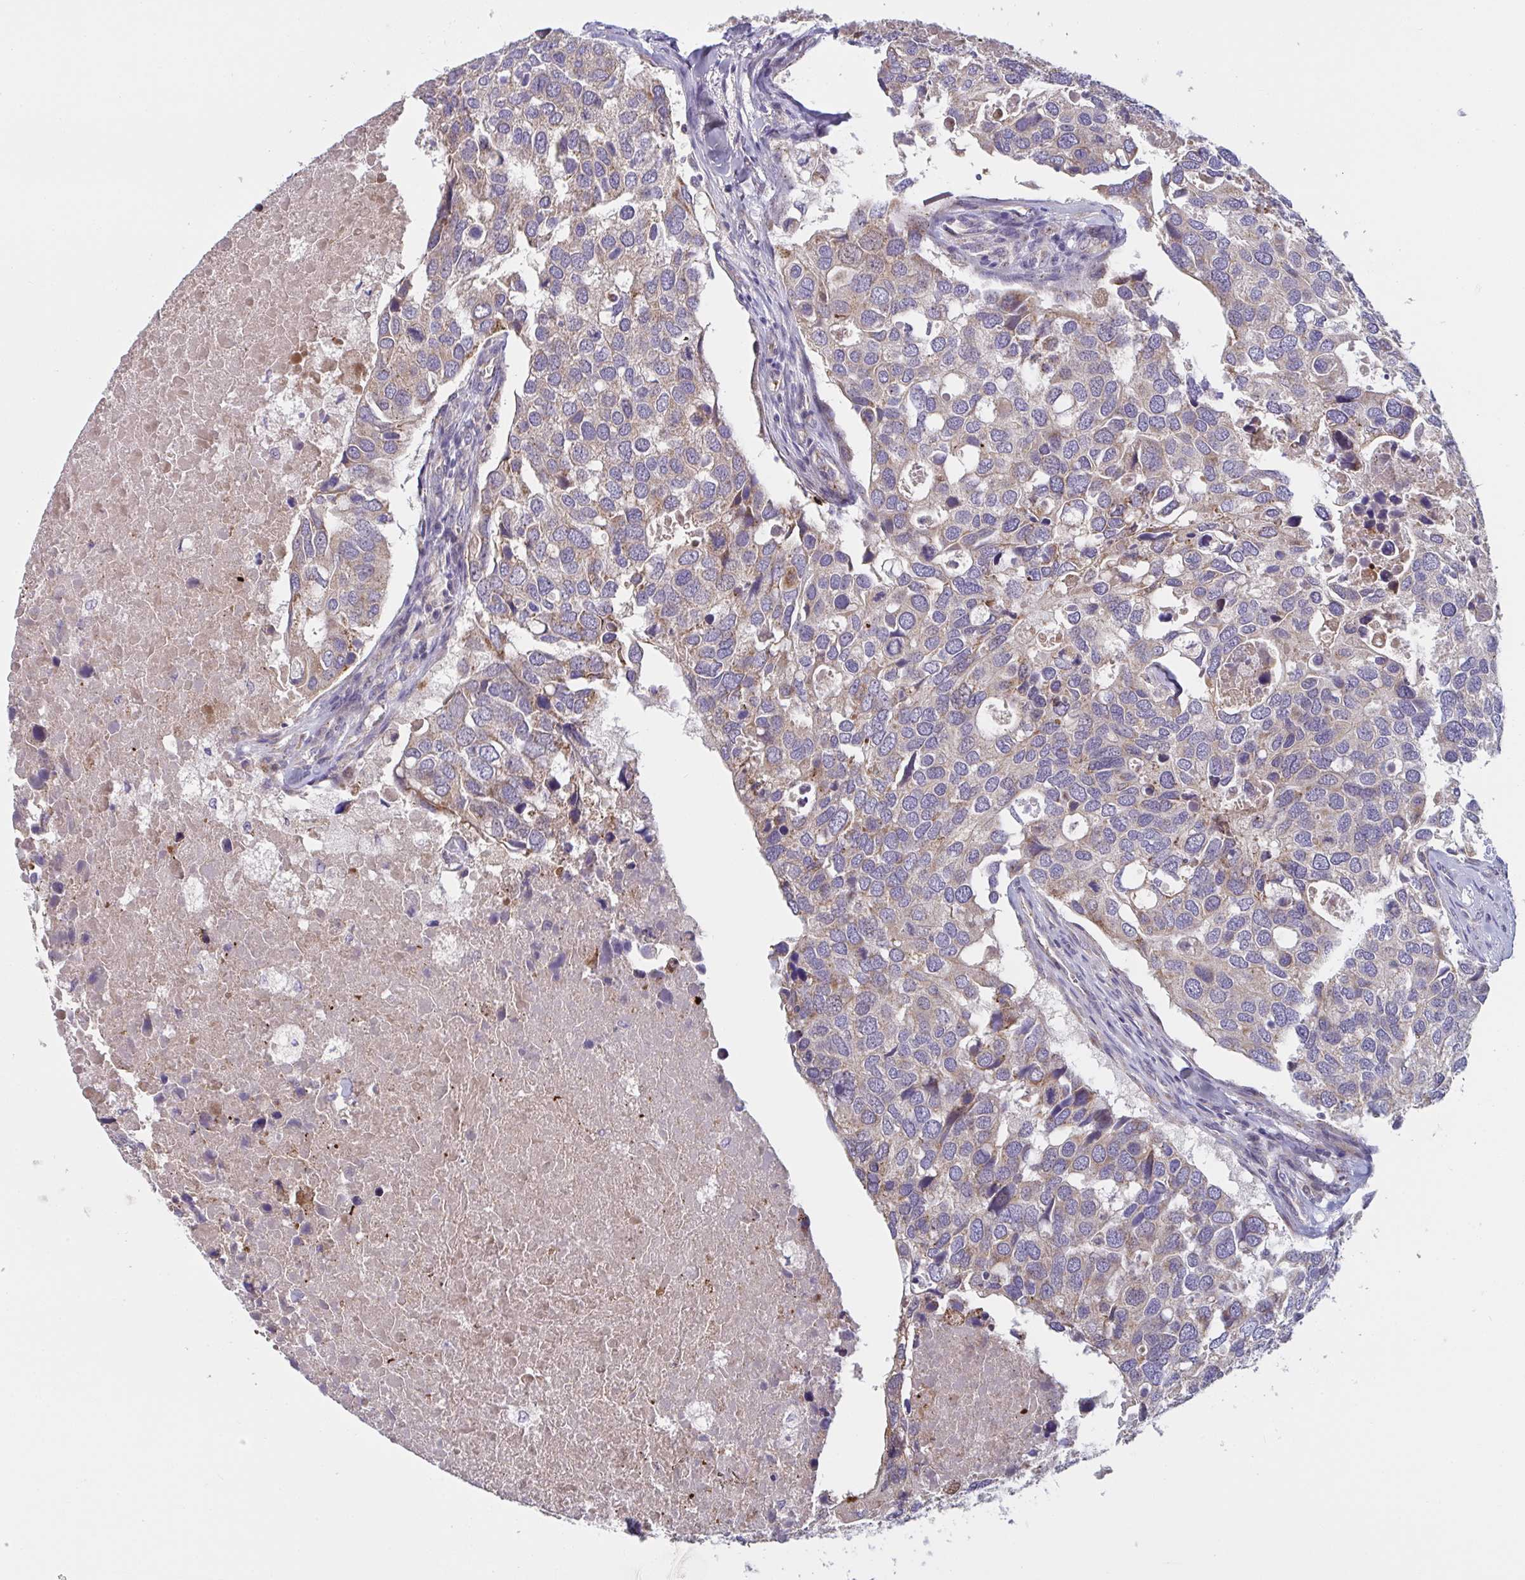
{"staining": {"intensity": "weak", "quantity": "<25%", "location": "cytoplasmic/membranous"}, "tissue": "breast cancer", "cell_type": "Tumor cells", "image_type": "cancer", "snomed": [{"axis": "morphology", "description": "Duct carcinoma"}, {"axis": "topography", "description": "Breast"}], "caption": "Tumor cells show no significant protein staining in breast infiltrating ductal carcinoma. The staining is performed using DAB (3,3'-diaminobenzidine) brown chromogen with nuclei counter-stained in using hematoxylin.", "gene": "MRPS2", "patient": {"sex": "female", "age": 83}}